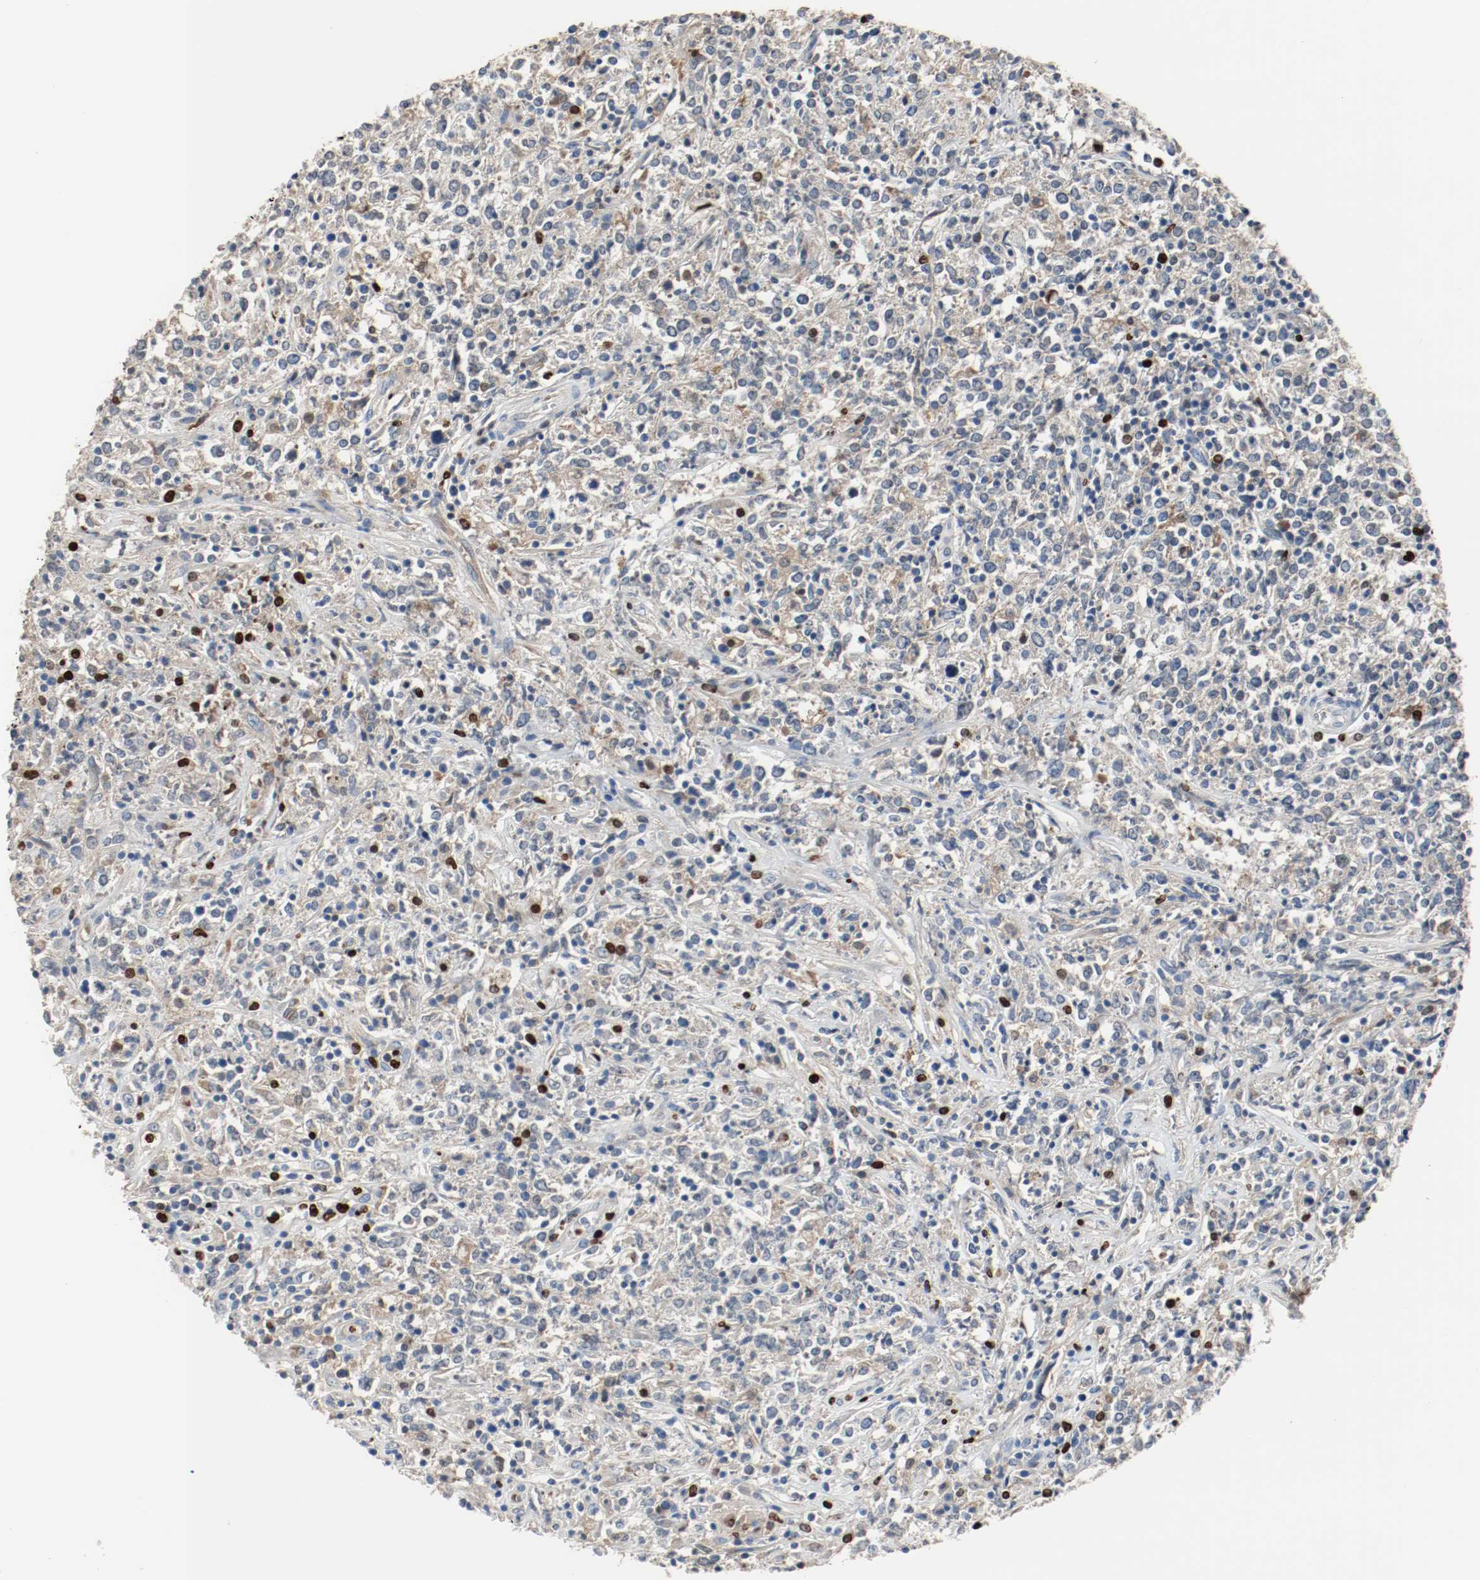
{"staining": {"intensity": "negative", "quantity": "none", "location": "none"}, "tissue": "lymphoma", "cell_type": "Tumor cells", "image_type": "cancer", "snomed": [{"axis": "morphology", "description": "Malignant lymphoma, non-Hodgkin's type, High grade"}, {"axis": "topography", "description": "Lymph node"}], "caption": "Lymphoma was stained to show a protein in brown. There is no significant expression in tumor cells.", "gene": "BLK", "patient": {"sex": "female", "age": 84}}